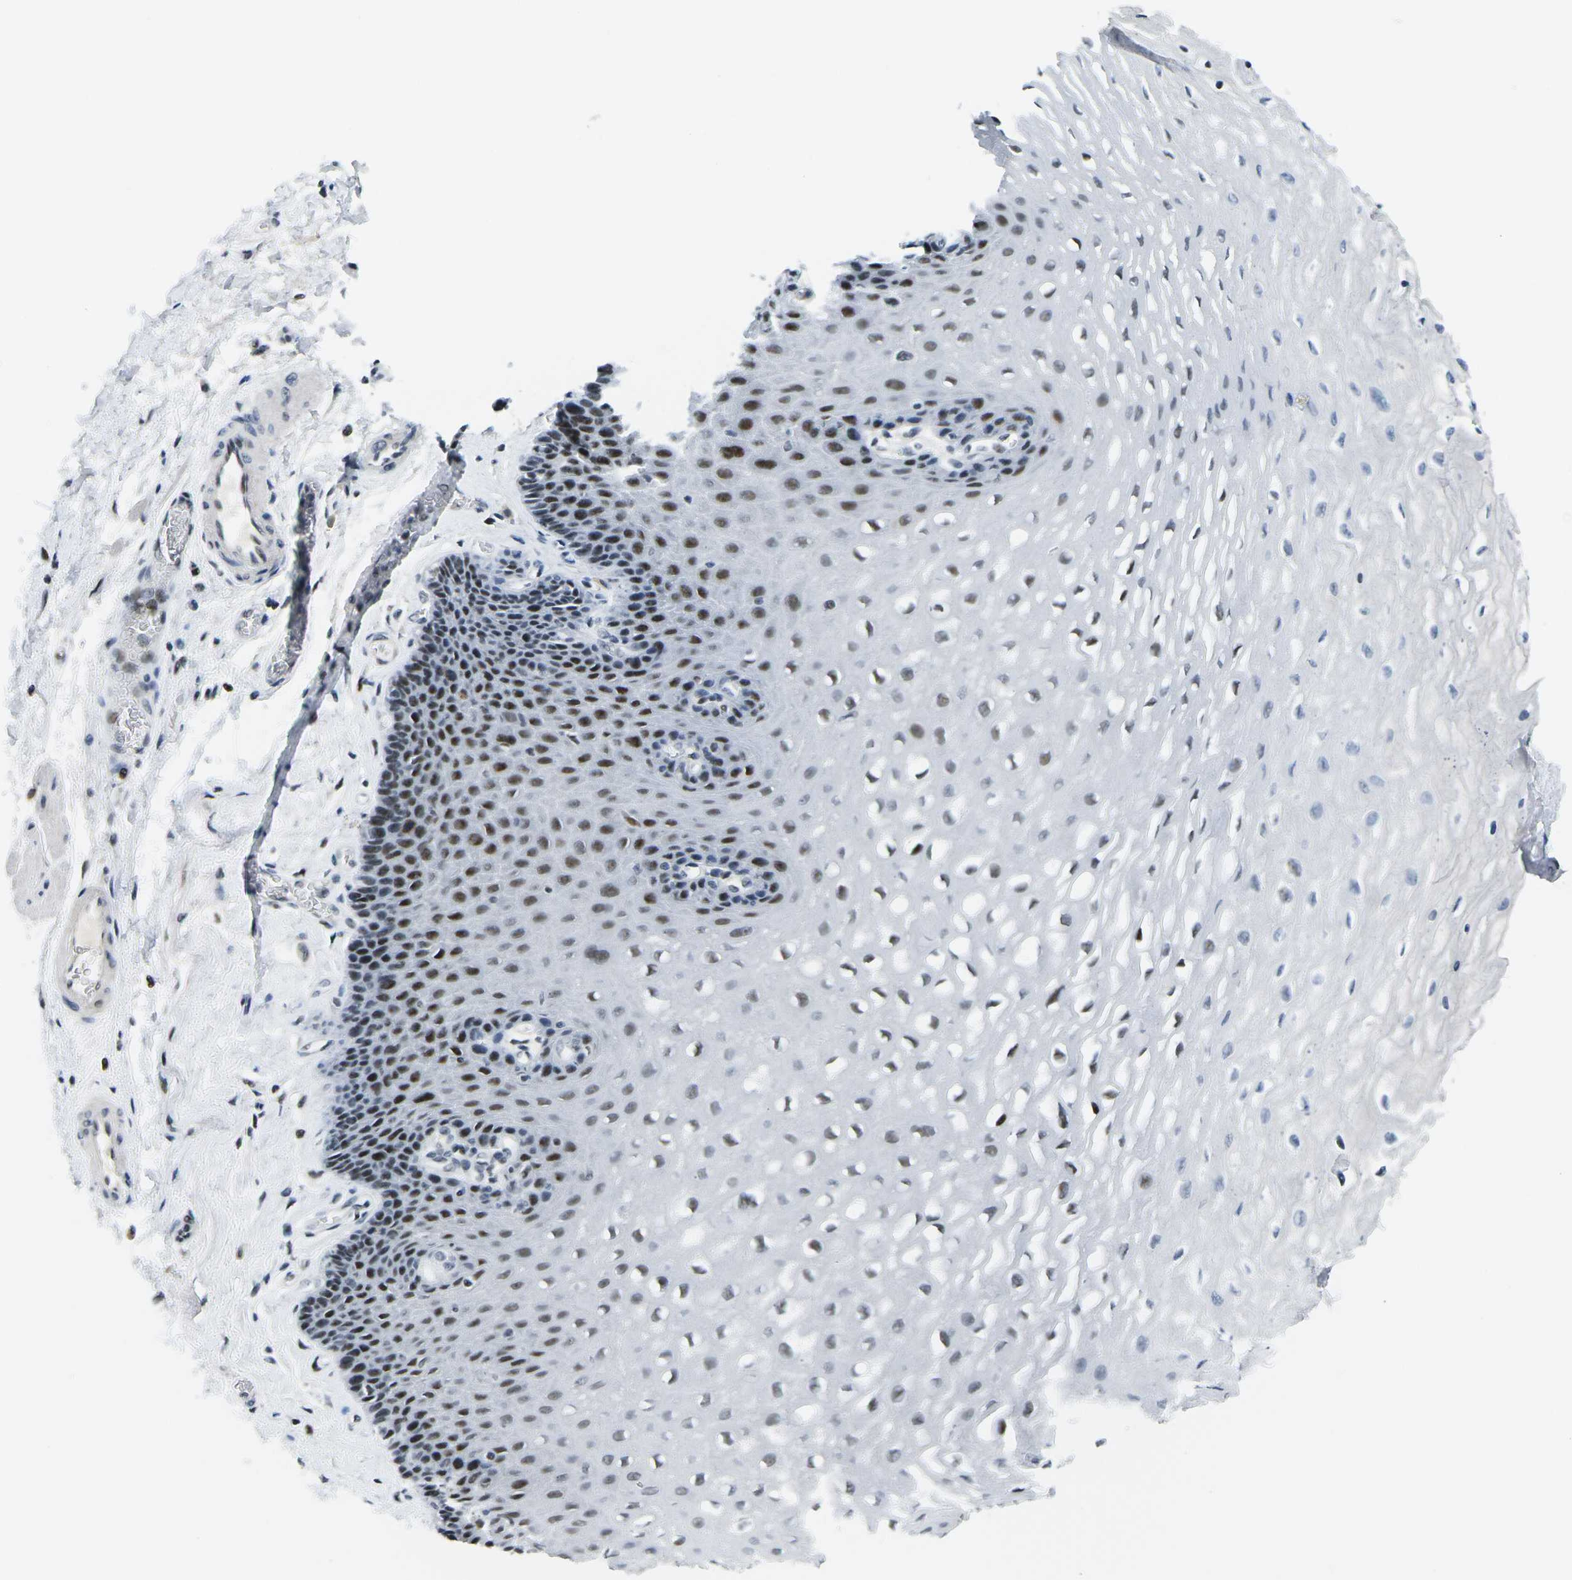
{"staining": {"intensity": "moderate", "quantity": "25%-75%", "location": "nuclear"}, "tissue": "esophagus", "cell_type": "Squamous epithelial cells", "image_type": "normal", "snomed": [{"axis": "morphology", "description": "Normal tissue, NOS"}, {"axis": "topography", "description": "Esophagus"}], "caption": "Immunohistochemistry image of unremarkable esophagus stained for a protein (brown), which displays medium levels of moderate nuclear positivity in approximately 25%-75% of squamous epithelial cells.", "gene": "PRPF8", "patient": {"sex": "female", "age": 72}}